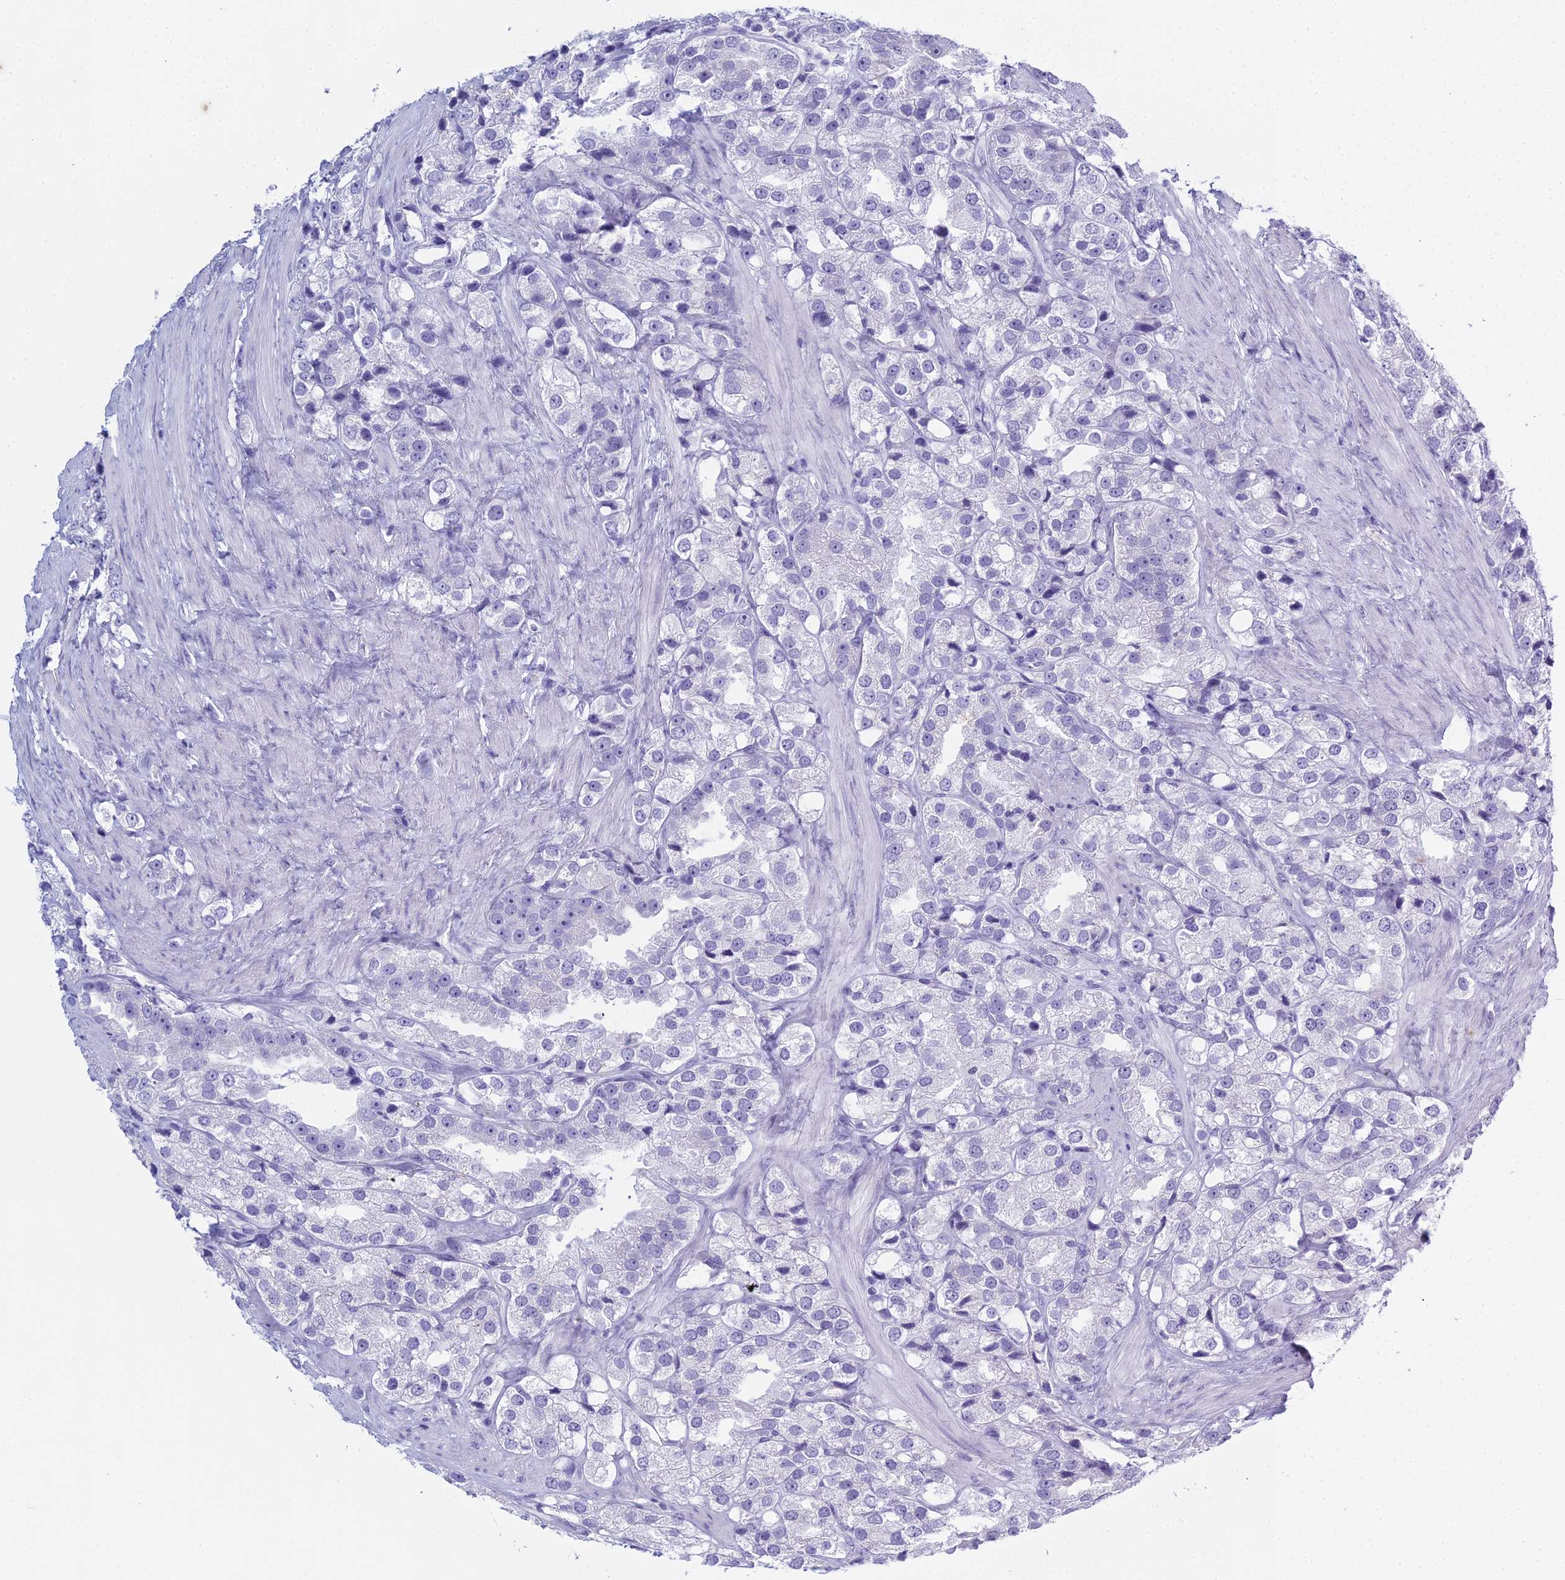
{"staining": {"intensity": "negative", "quantity": "none", "location": "none"}, "tissue": "prostate cancer", "cell_type": "Tumor cells", "image_type": "cancer", "snomed": [{"axis": "morphology", "description": "Adenocarcinoma, NOS"}, {"axis": "topography", "description": "Prostate"}], "caption": "The histopathology image demonstrates no staining of tumor cells in prostate cancer (adenocarcinoma).", "gene": "HMGB4", "patient": {"sex": "male", "age": 79}}